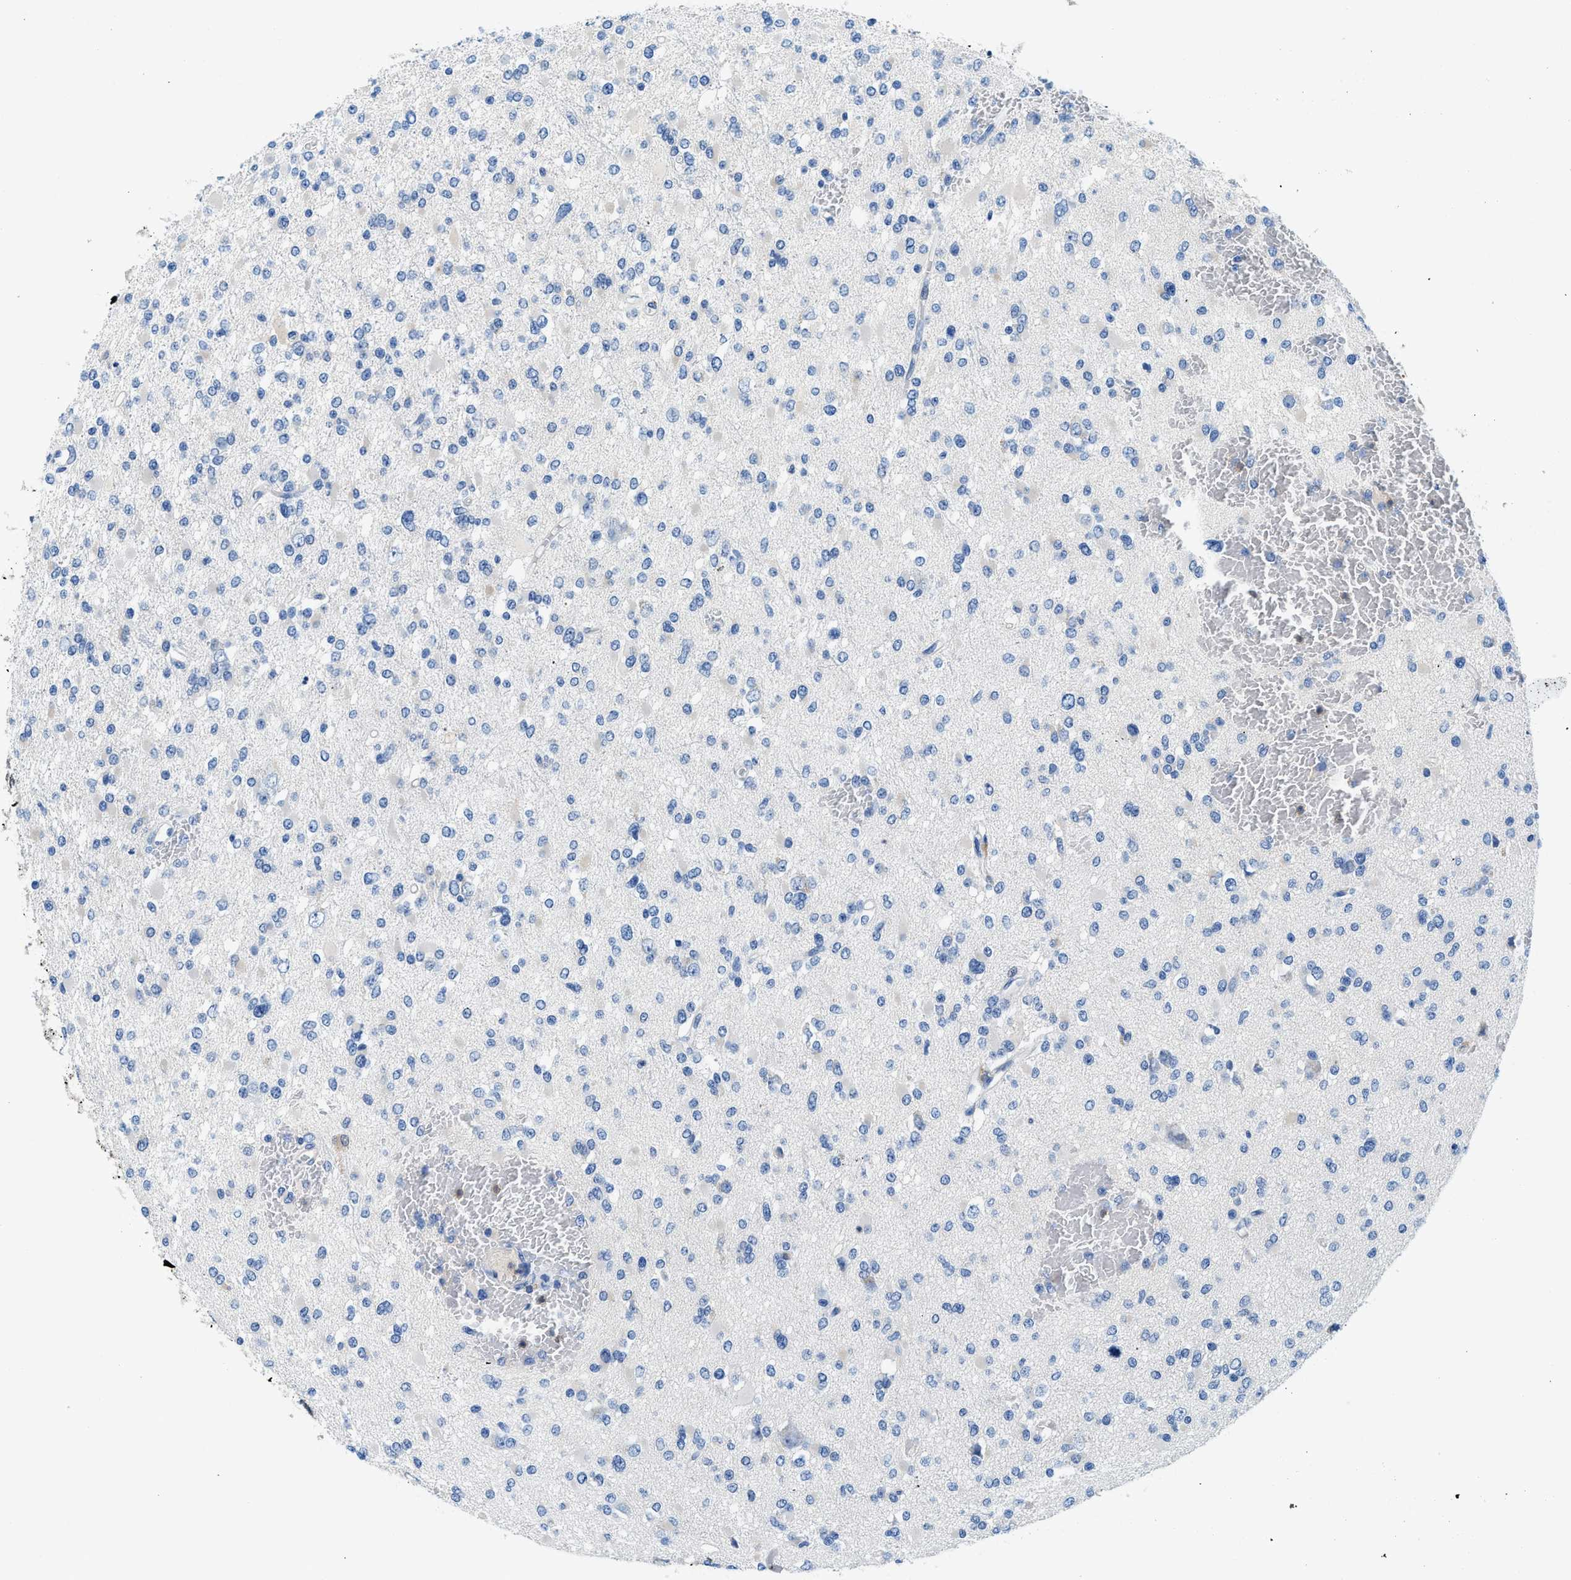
{"staining": {"intensity": "negative", "quantity": "none", "location": "none"}, "tissue": "glioma", "cell_type": "Tumor cells", "image_type": "cancer", "snomed": [{"axis": "morphology", "description": "Glioma, malignant, Low grade"}, {"axis": "topography", "description": "Brain"}], "caption": "A high-resolution image shows immunohistochemistry (IHC) staining of glioma, which reveals no significant expression in tumor cells. (Stains: DAB (3,3'-diaminobenzidine) IHC with hematoxylin counter stain, Microscopy: brightfield microscopy at high magnification).", "gene": "FADS6", "patient": {"sex": "female", "age": 22}}